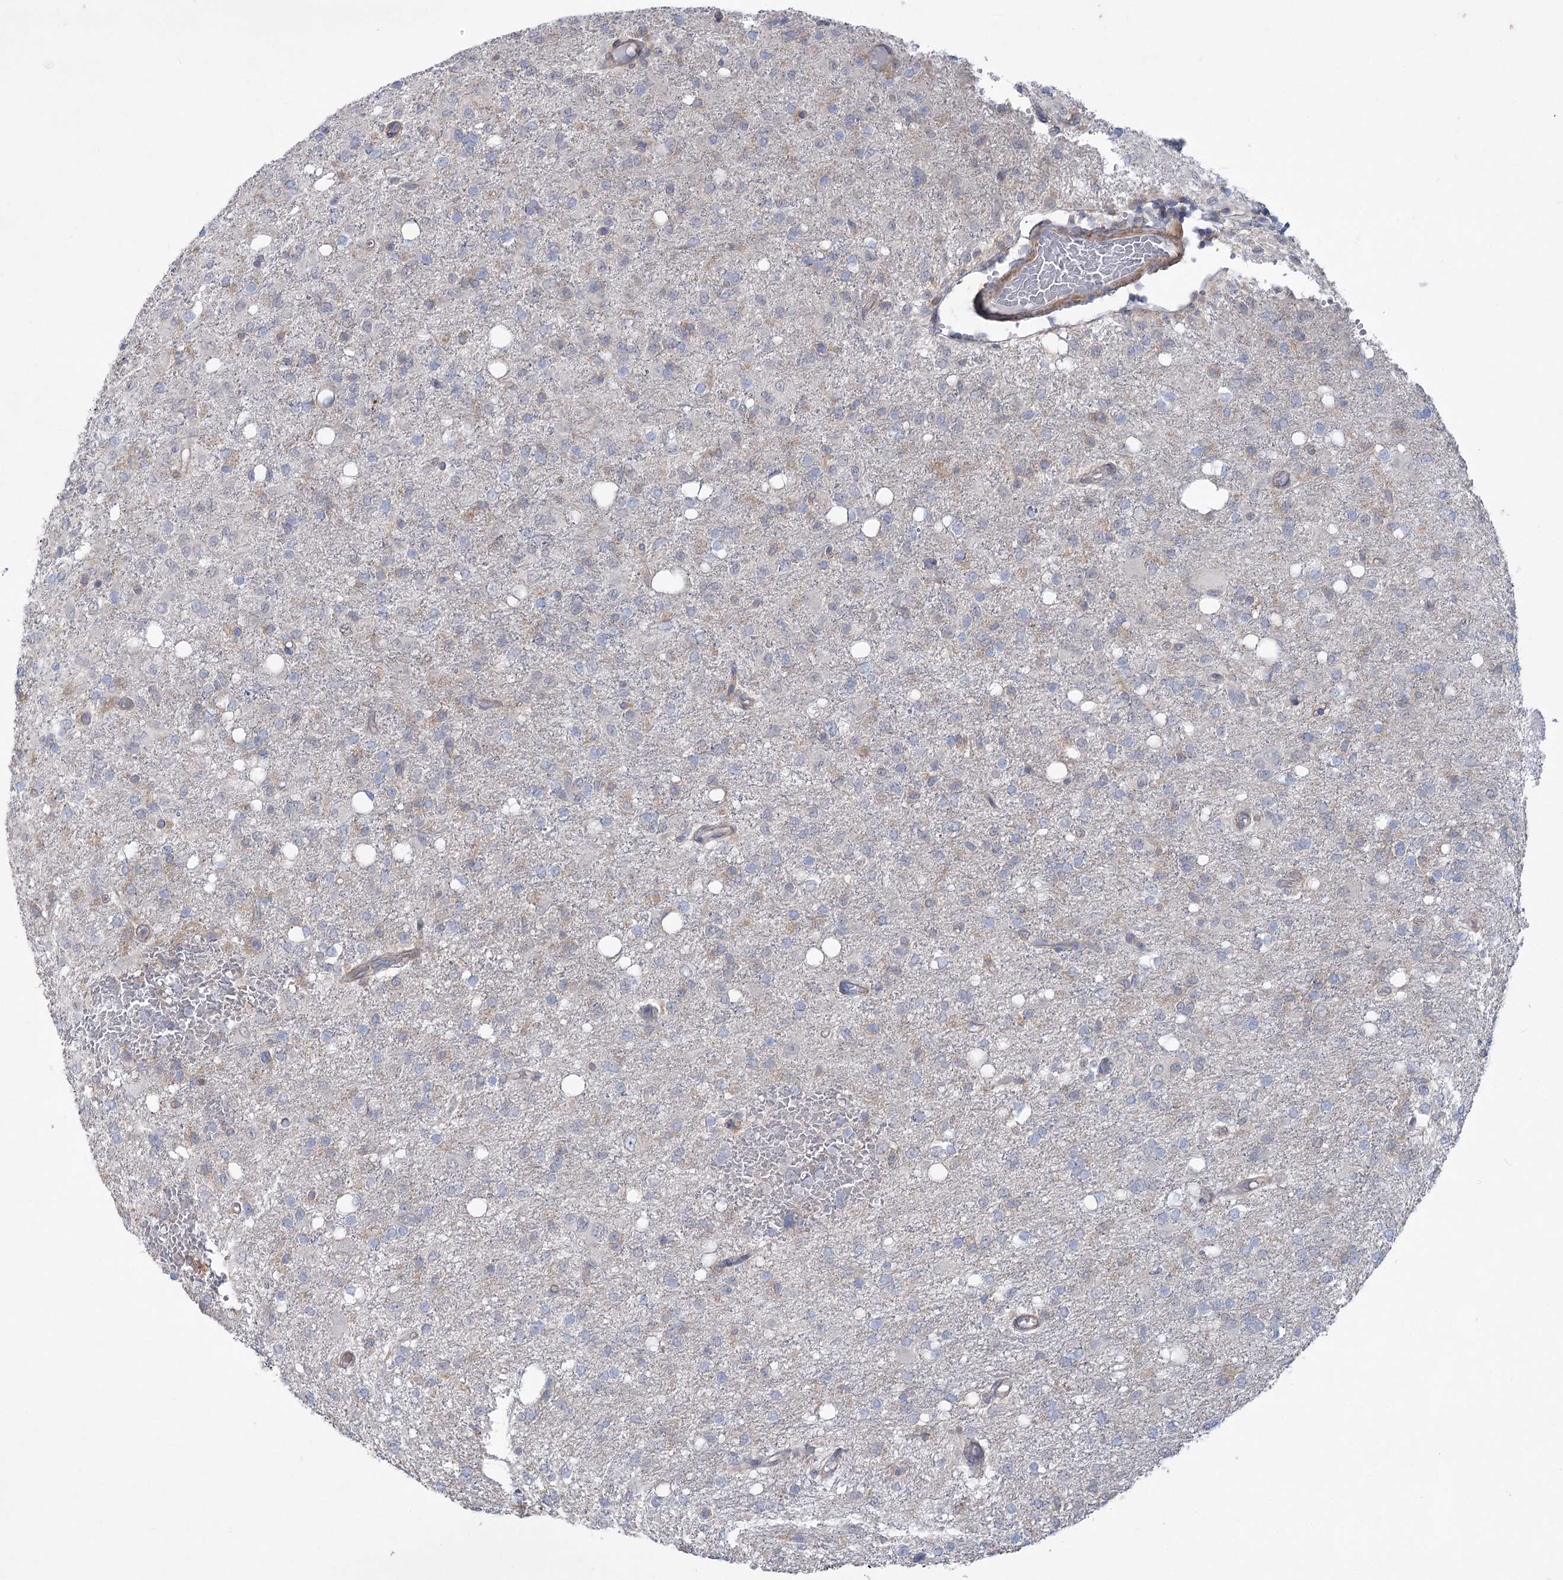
{"staining": {"intensity": "negative", "quantity": "none", "location": "none"}, "tissue": "glioma", "cell_type": "Tumor cells", "image_type": "cancer", "snomed": [{"axis": "morphology", "description": "Glioma, malignant, High grade"}, {"axis": "topography", "description": "Brain"}], "caption": "A high-resolution image shows immunohistochemistry (IHC) staining of high-grade glioma (malignant), which displays no significant staining in tumor cells. (DAB immunohistochemistry, high magnification).", "gene": "LARP1B", "patient": {"sex": "female", "age": 59}}